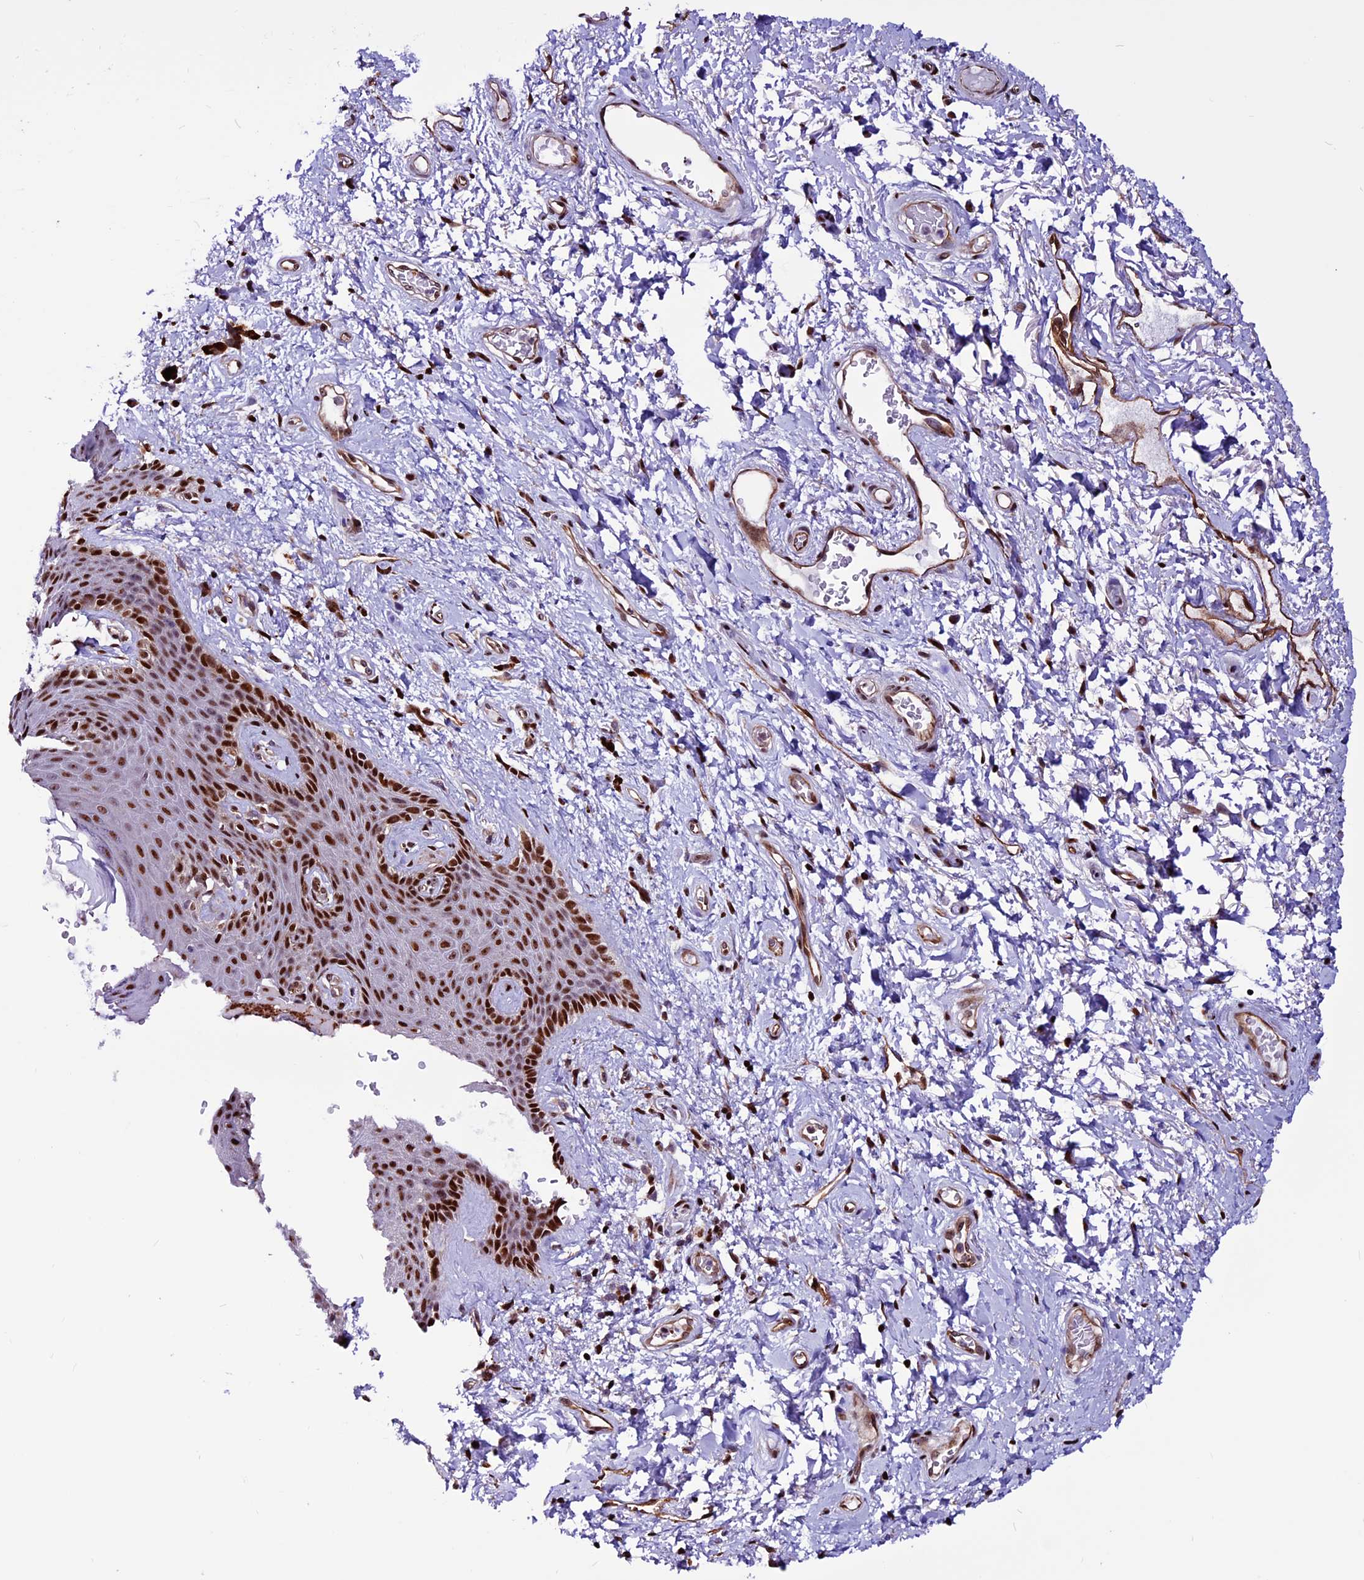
{"staining": {"intensity": "moderate", "quantity": "25%-75%", "location": "nuclear"}, "tissue": "skin", "cell_type": "Epidermal cells", "image_type": "normal", "snomed": [{"axis": "morphology", "description": "Normal tissue, NOS"}, {"axis": "topography", "description": "Anal"}], "caption": "The micrograph reveals staining of unremarkable skin, revealing moderate nuclear protein expression (brown color) within epidermal cells. (IHC, brightfield microscopy, high magnification).", "gene": "RINL", "patient": {"sex": "female", "age": 46}}